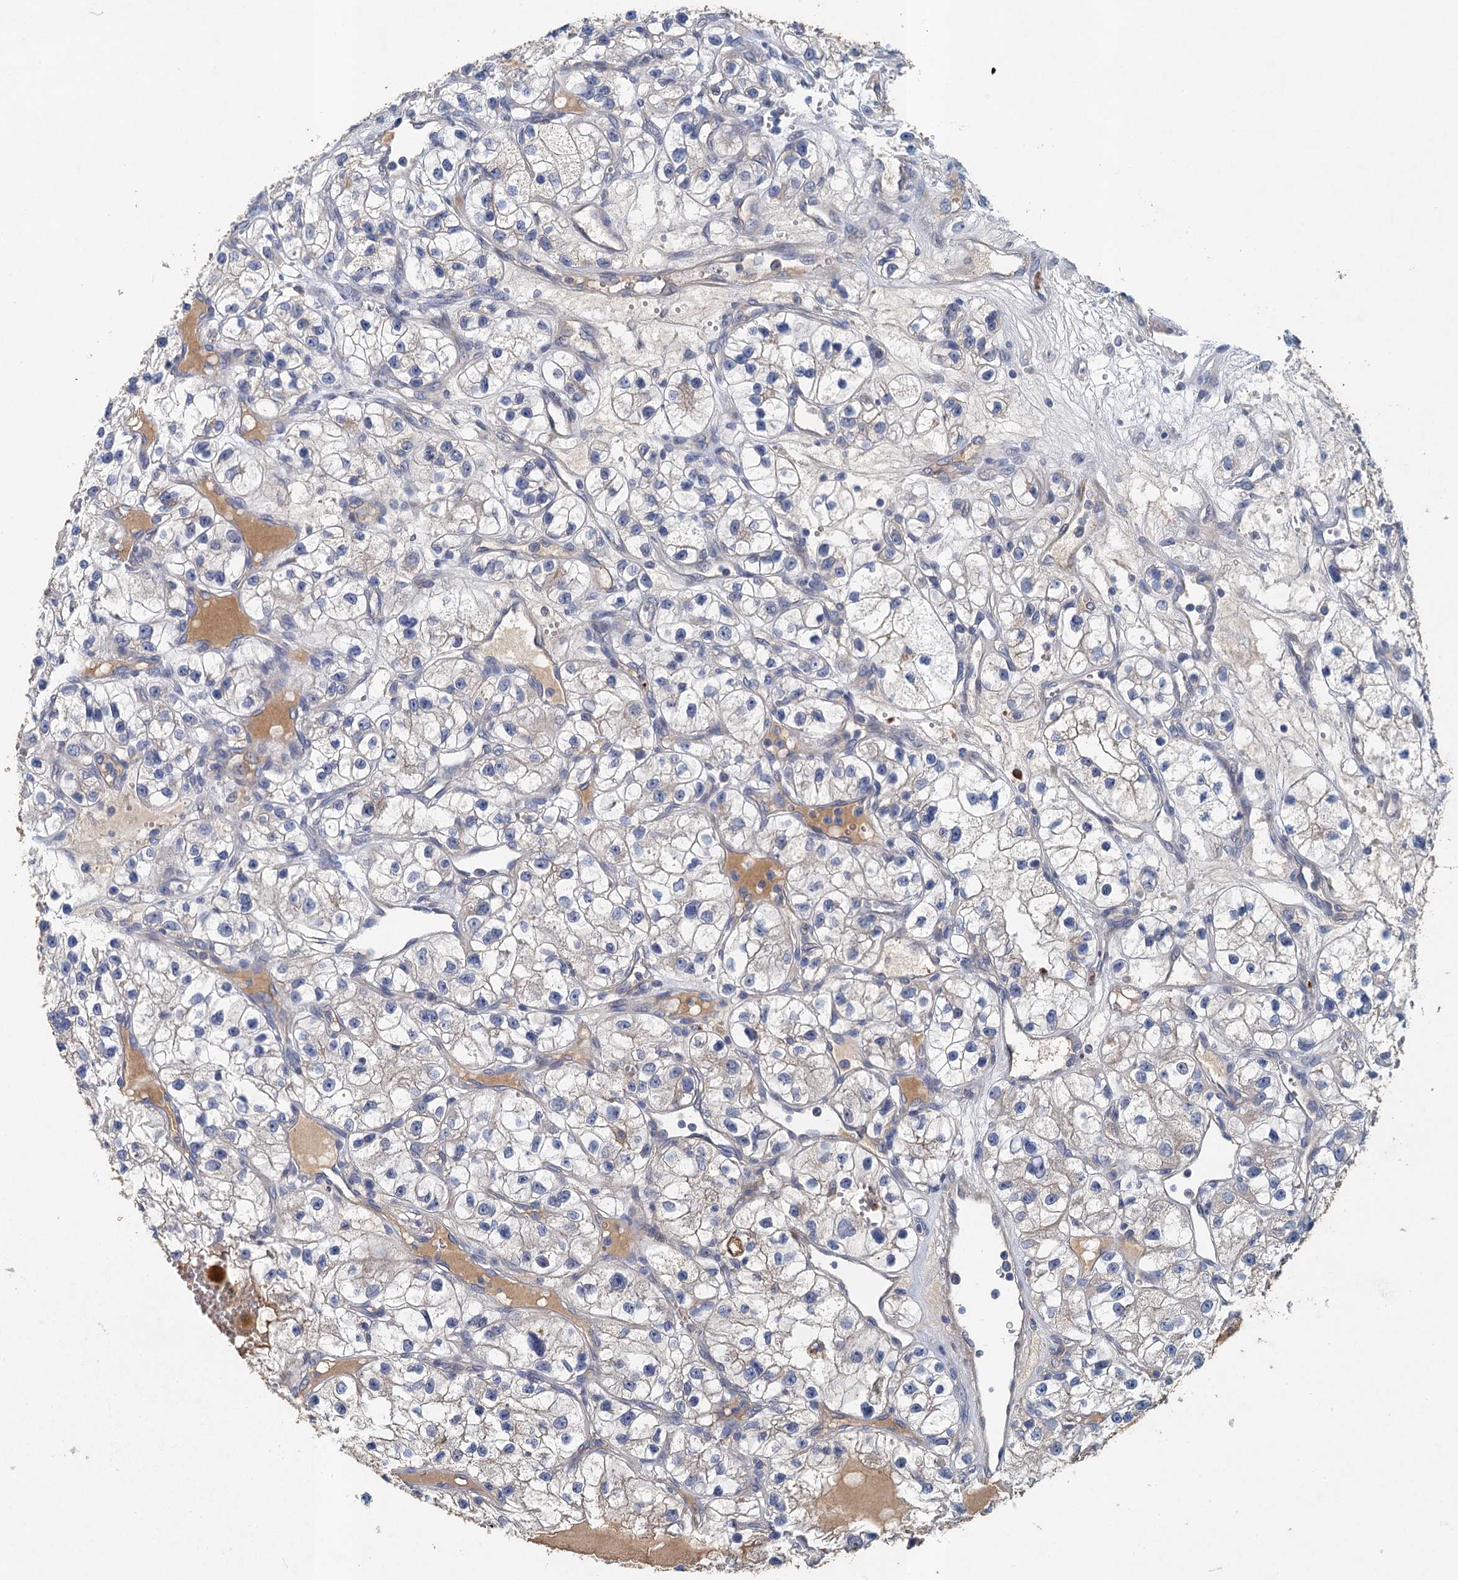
{"staining": {"intensity": "negative", "quantity": "none", "location": "none"}, "tissue": "renal cancer", "cell_type": "Tumor cells", "image_type": "cancer", "snomed": [{"axis": "morphology", "description": "Adenocarcinoma, NOS"}, {"axis": "topography", "description": "Kidney"}], "caption": "DAB immunohistochemical staining of human renal cancer (adenocarcinoma) displays no significant staining in tumor cells.", "gene": "TPCN1", "patient": {"sex": "female", "age": 57}}